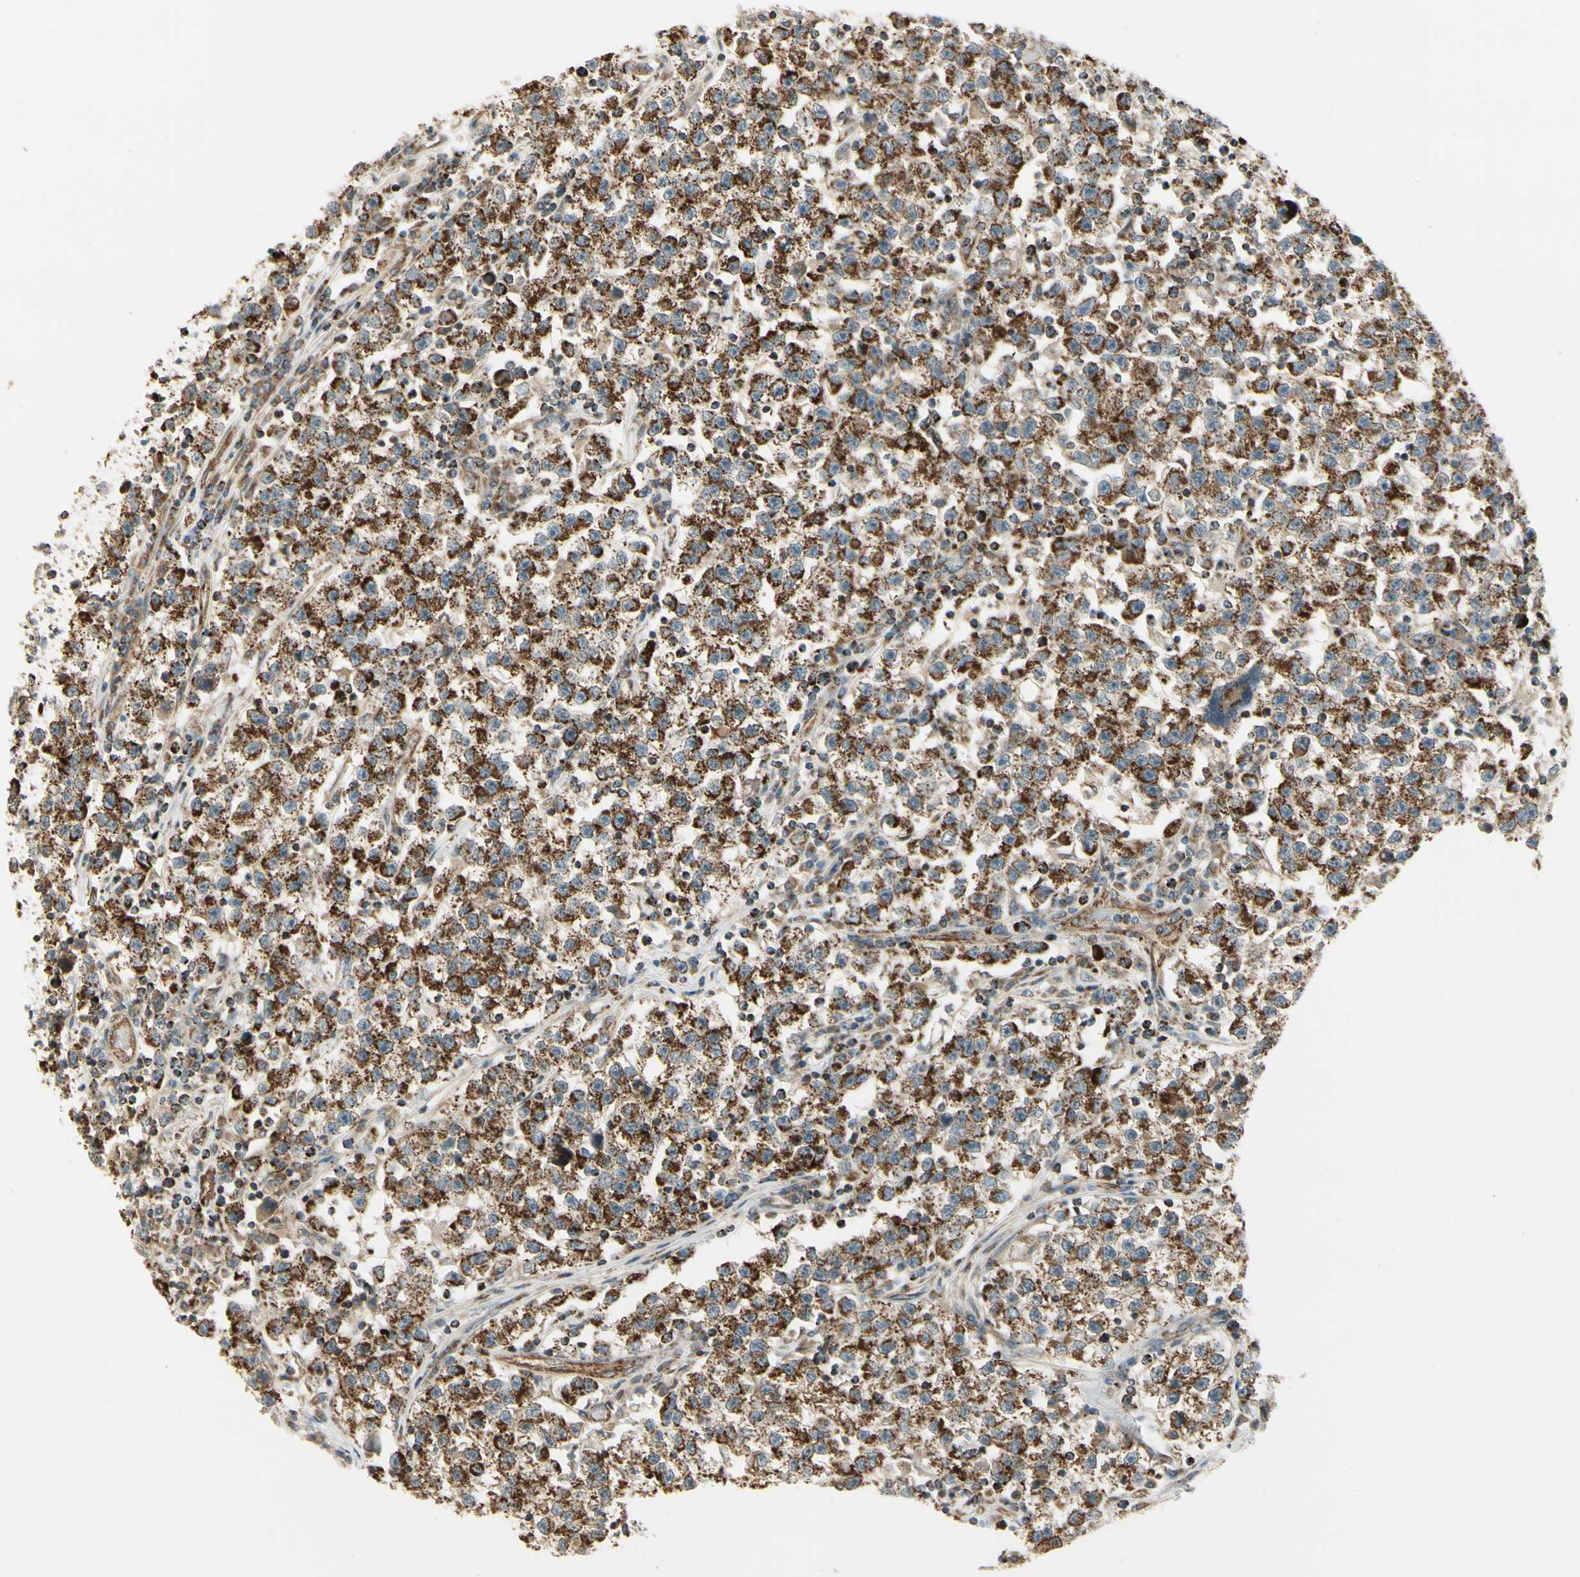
{"staining": {"intensity": "strong", "quantity": ">75%", "location": "cytoplasmic/membranous"}, "tissue": "testis cancer", "cell_type": "Tumor cells", "image_type": "cancer", "snomed": [{"axis": "morphology", "description": "Seminoma, NOS"}, {"axis": "topography", "description": "Testis"}], "caption": "Testis seminoma stained with DAB immunohistochemistry shows high levels of strong cytoplasmic/membranous positivity in about >75% of tumor cells.", "gene": "EPHB3", "patient": {"sex": "male", "age": 22}}